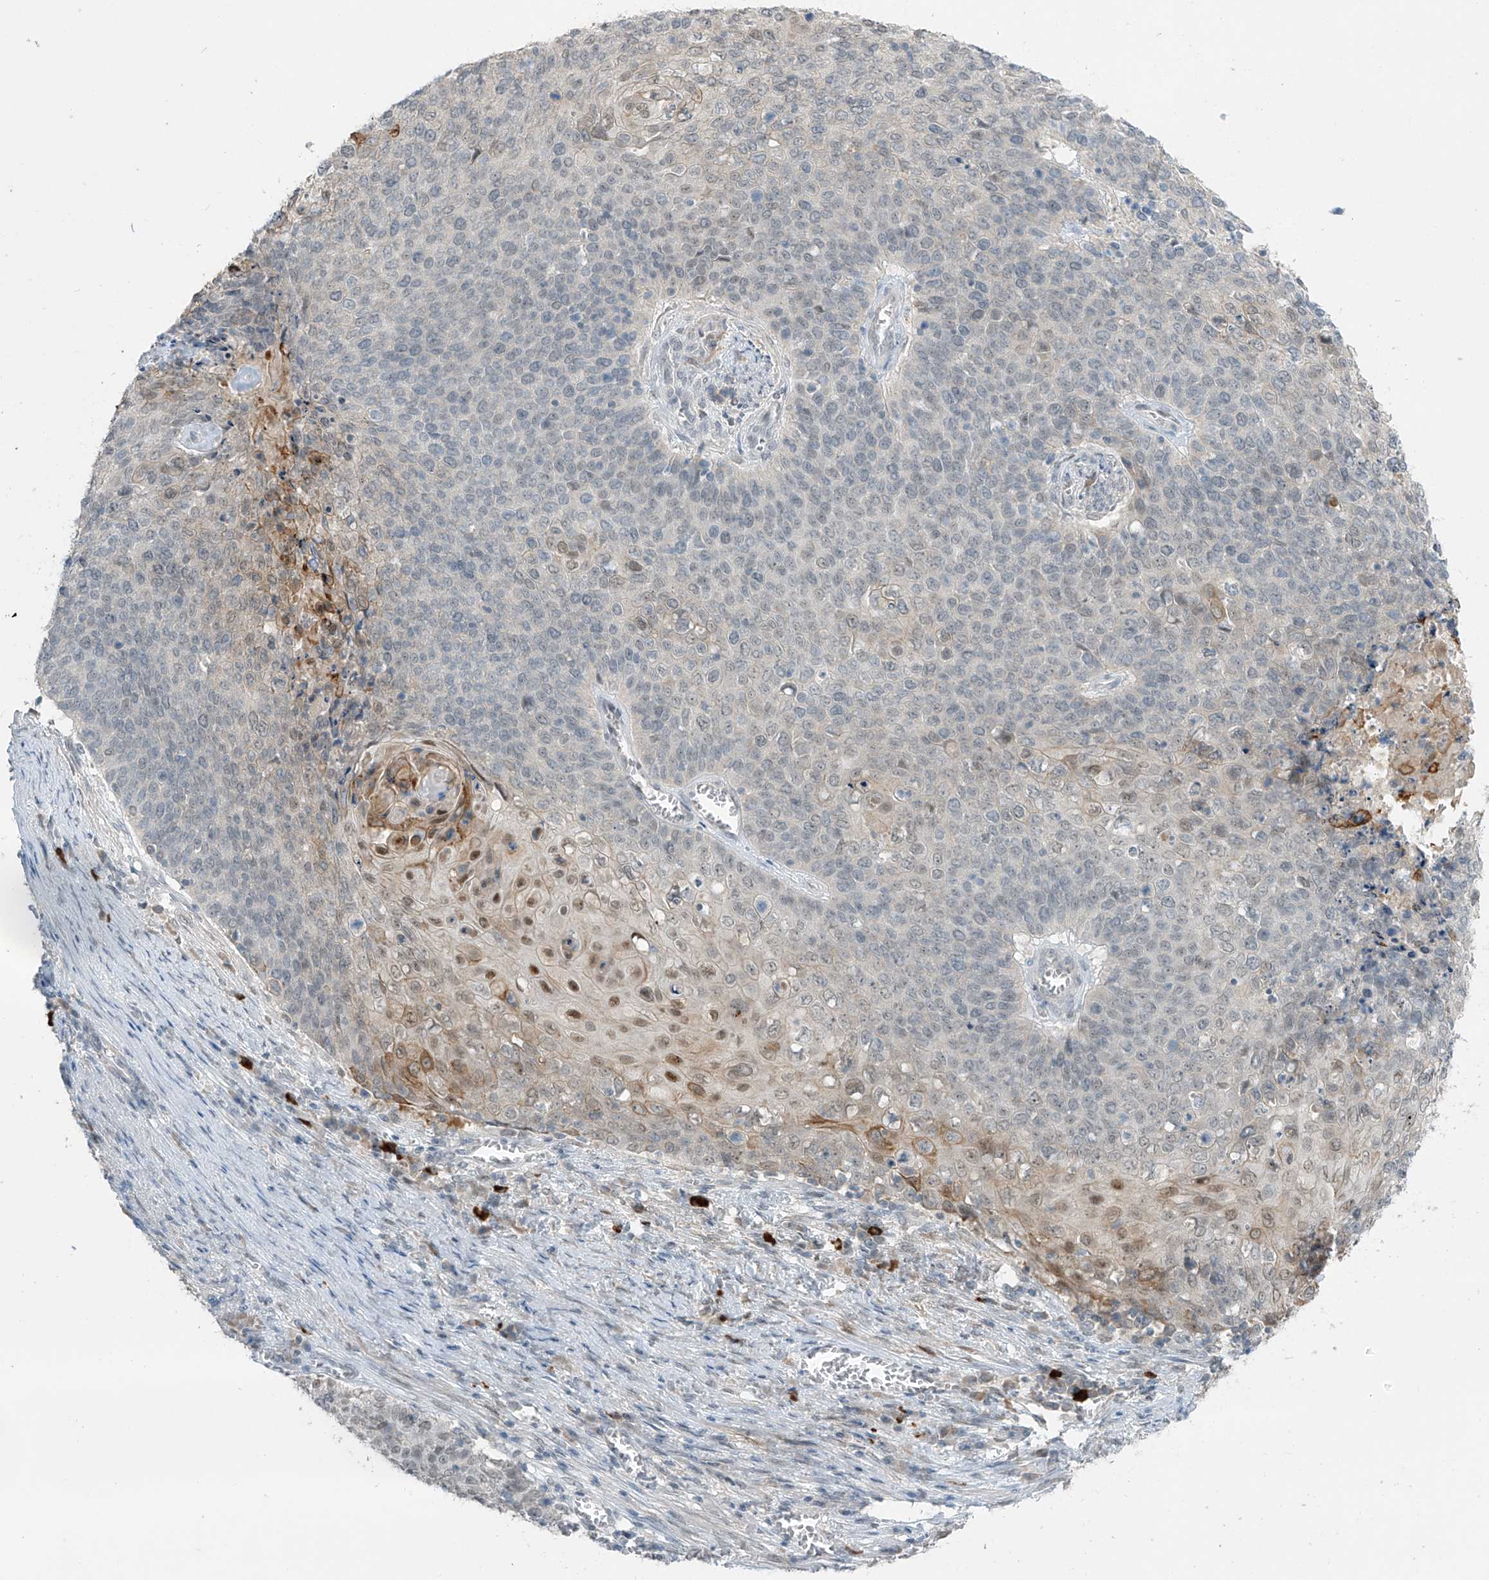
{"staining": {"intensity": "moderate", "quantity": "<25%", "location": "cytoplasmic/membranous,nuclear"}, "tissue": "cervical cancer", "cell_type": "Tumor cells", "image_type": "cancer", "snomed": [{"axis": "morphology", "description": "Squamous cell carcinoma, NOS"}, {"axis": "topography", "description": "Cervix"}], "caption": "Cervical cancer stained with IHC displays moderate cytoplasmic/membranous and nuclear staining in approximately <25% of tumor cells.", "gene": "METAP1D", "patient": {"sex": "female", "age": 39}}